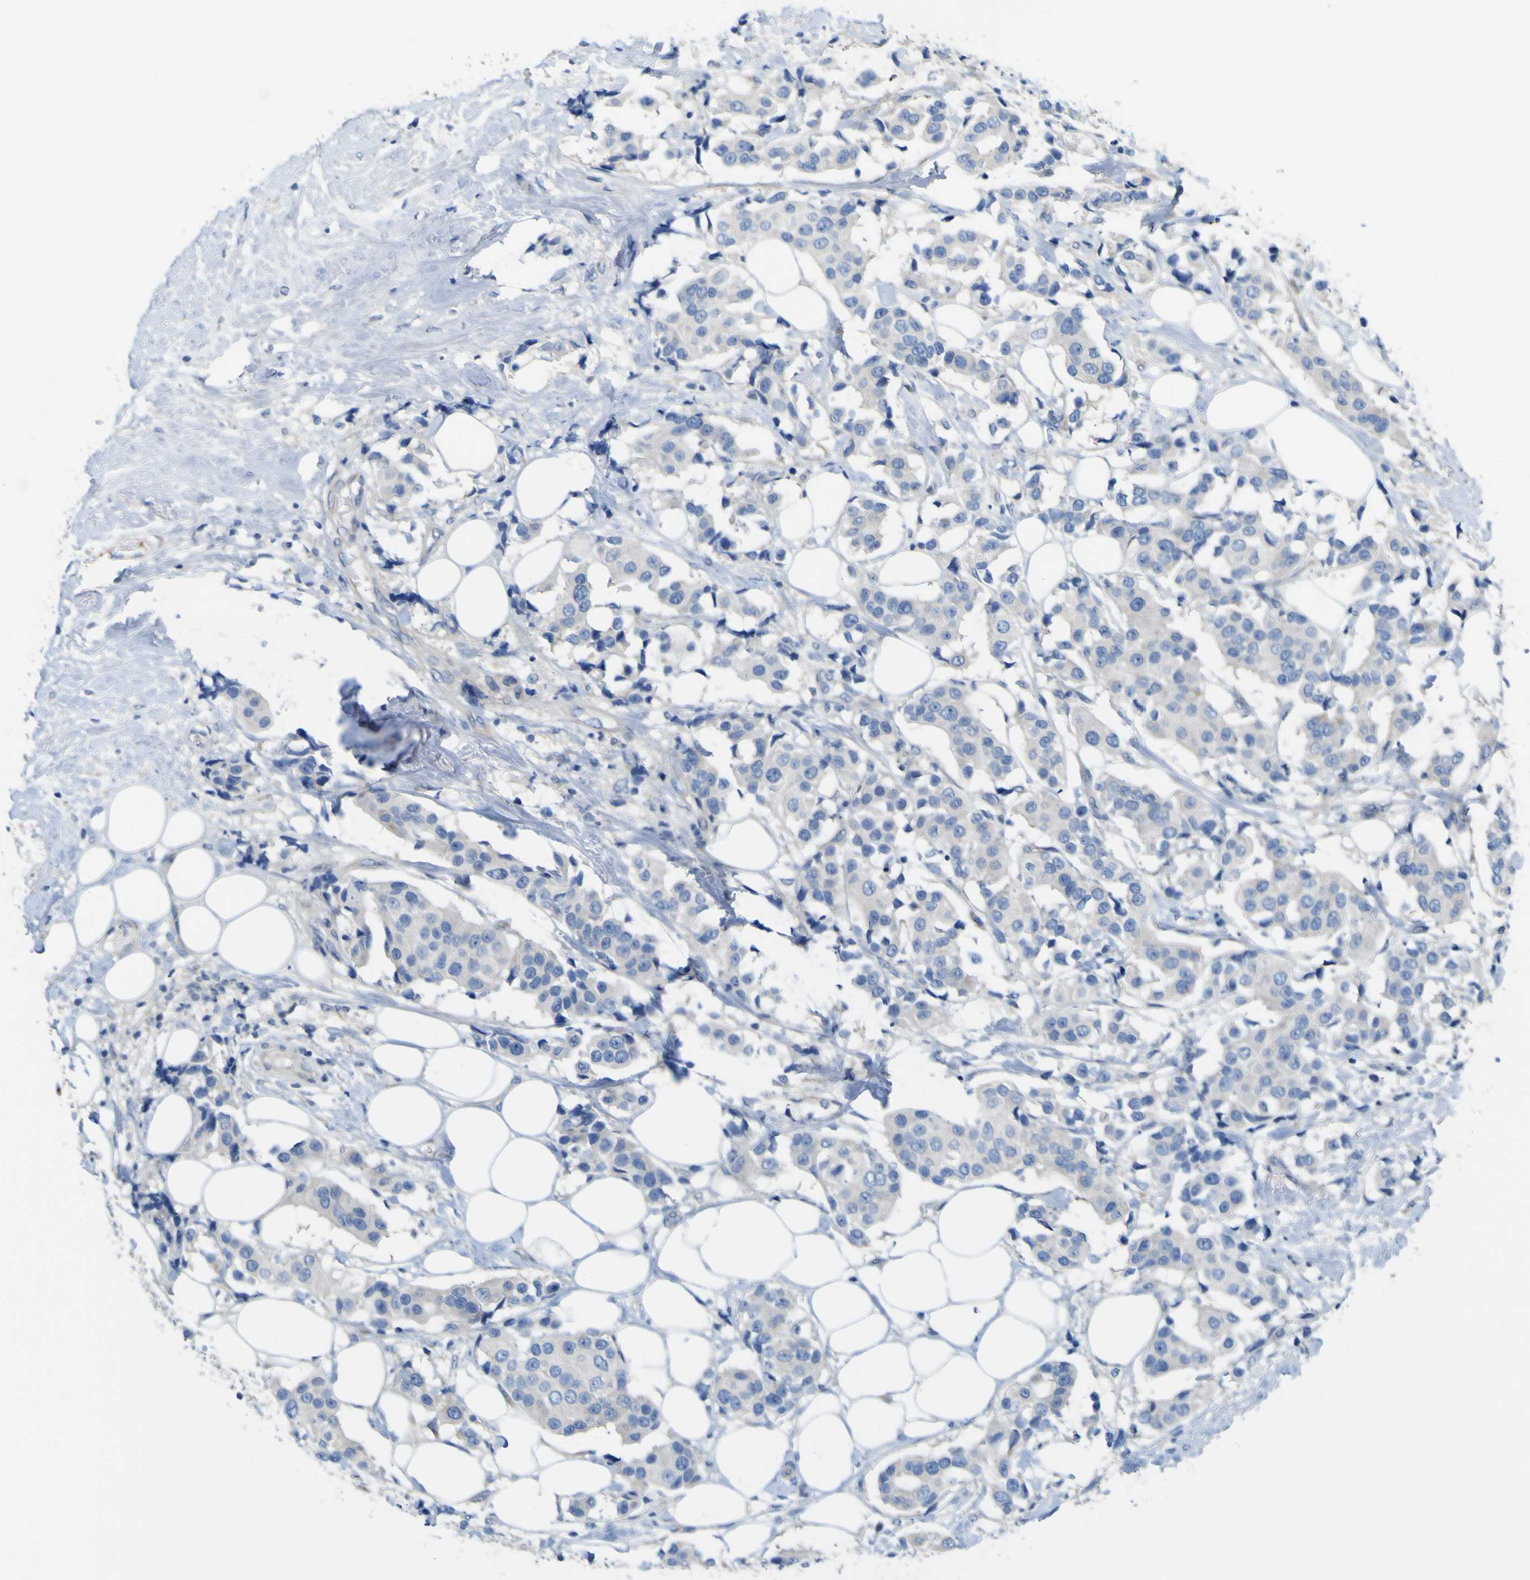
{"staining": {"intensity": "negative", "quantity": "none", "location": "none"}, "tissue": "breast cancer", "cell_type": "Tumor cells", "image_type": "cancer", "snomed": [{"axis": "morphology", "description": "Normal tissue, NOS"}, {"axis": "morphology", "description": "Duct carcinoma"}, {"axis": "topography", "description": "Breast"}], "caption": "A high-resolution image shows immunohistochemistry staining of breast invasive ductal carcinoma, which reveals no significant expression in tumor cells.", "gene": "MYEOV", "patient": {"sex": "female", "age": 39}}